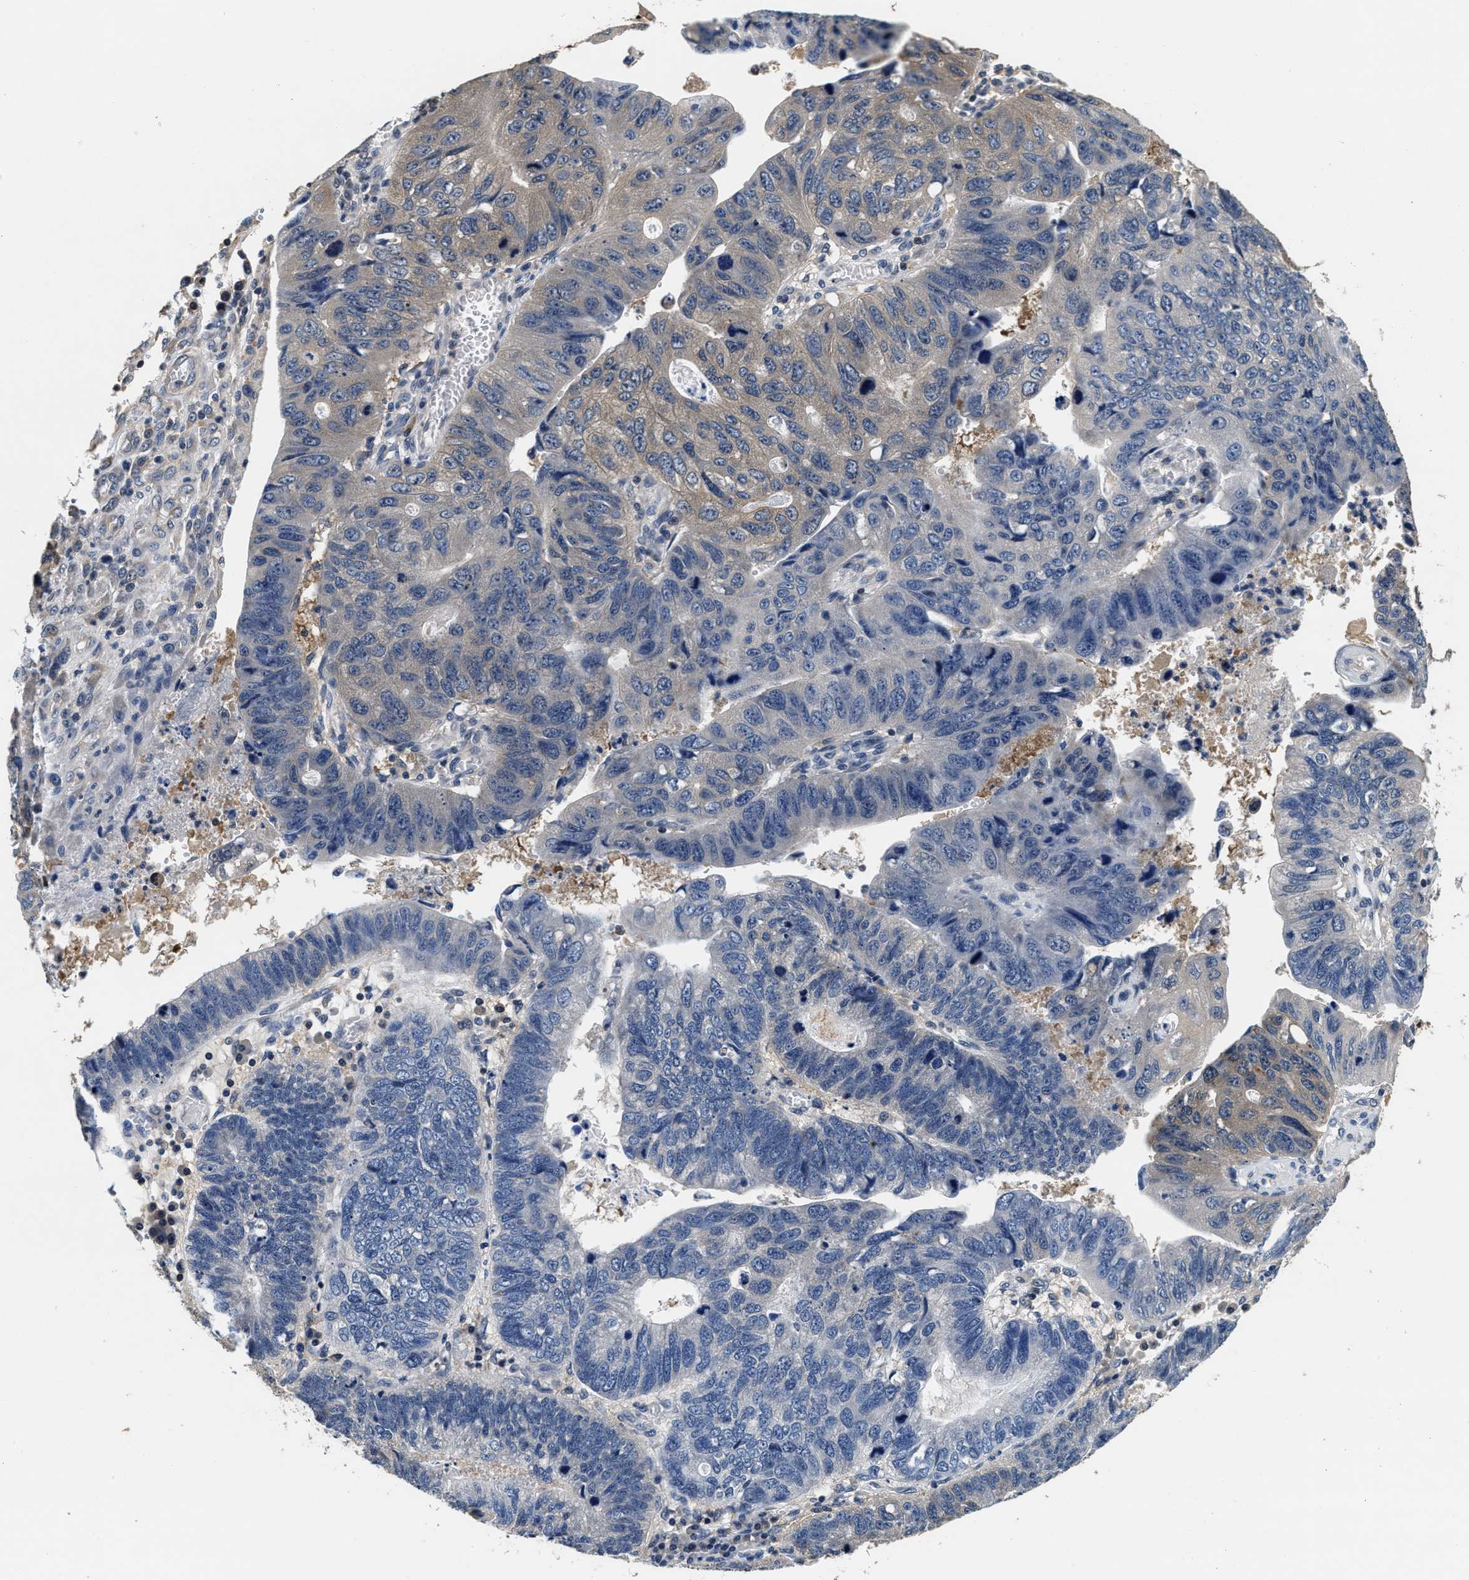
{"staining": {"intensity": "weak", "quantity": "<25%", "location": "cytoplasmic/membranous"}, "tissue": "stomach cancer", "cell_type": "Tumor cells", "image_type": "cancer", "snomed": [{"axis": "morphology", "description": "Adenocarcinoma, NOS"}, {"axis": "topography", "description": "Stomach"}], "caption": "Immunohistochemistry (IHC) micrograph of adenocarcinoma (stomach) stained for a protein (brown), which displays no staining in tumor cells.", "gene": "PHPT1", "patient": {"sex": "male", "age": 59}}